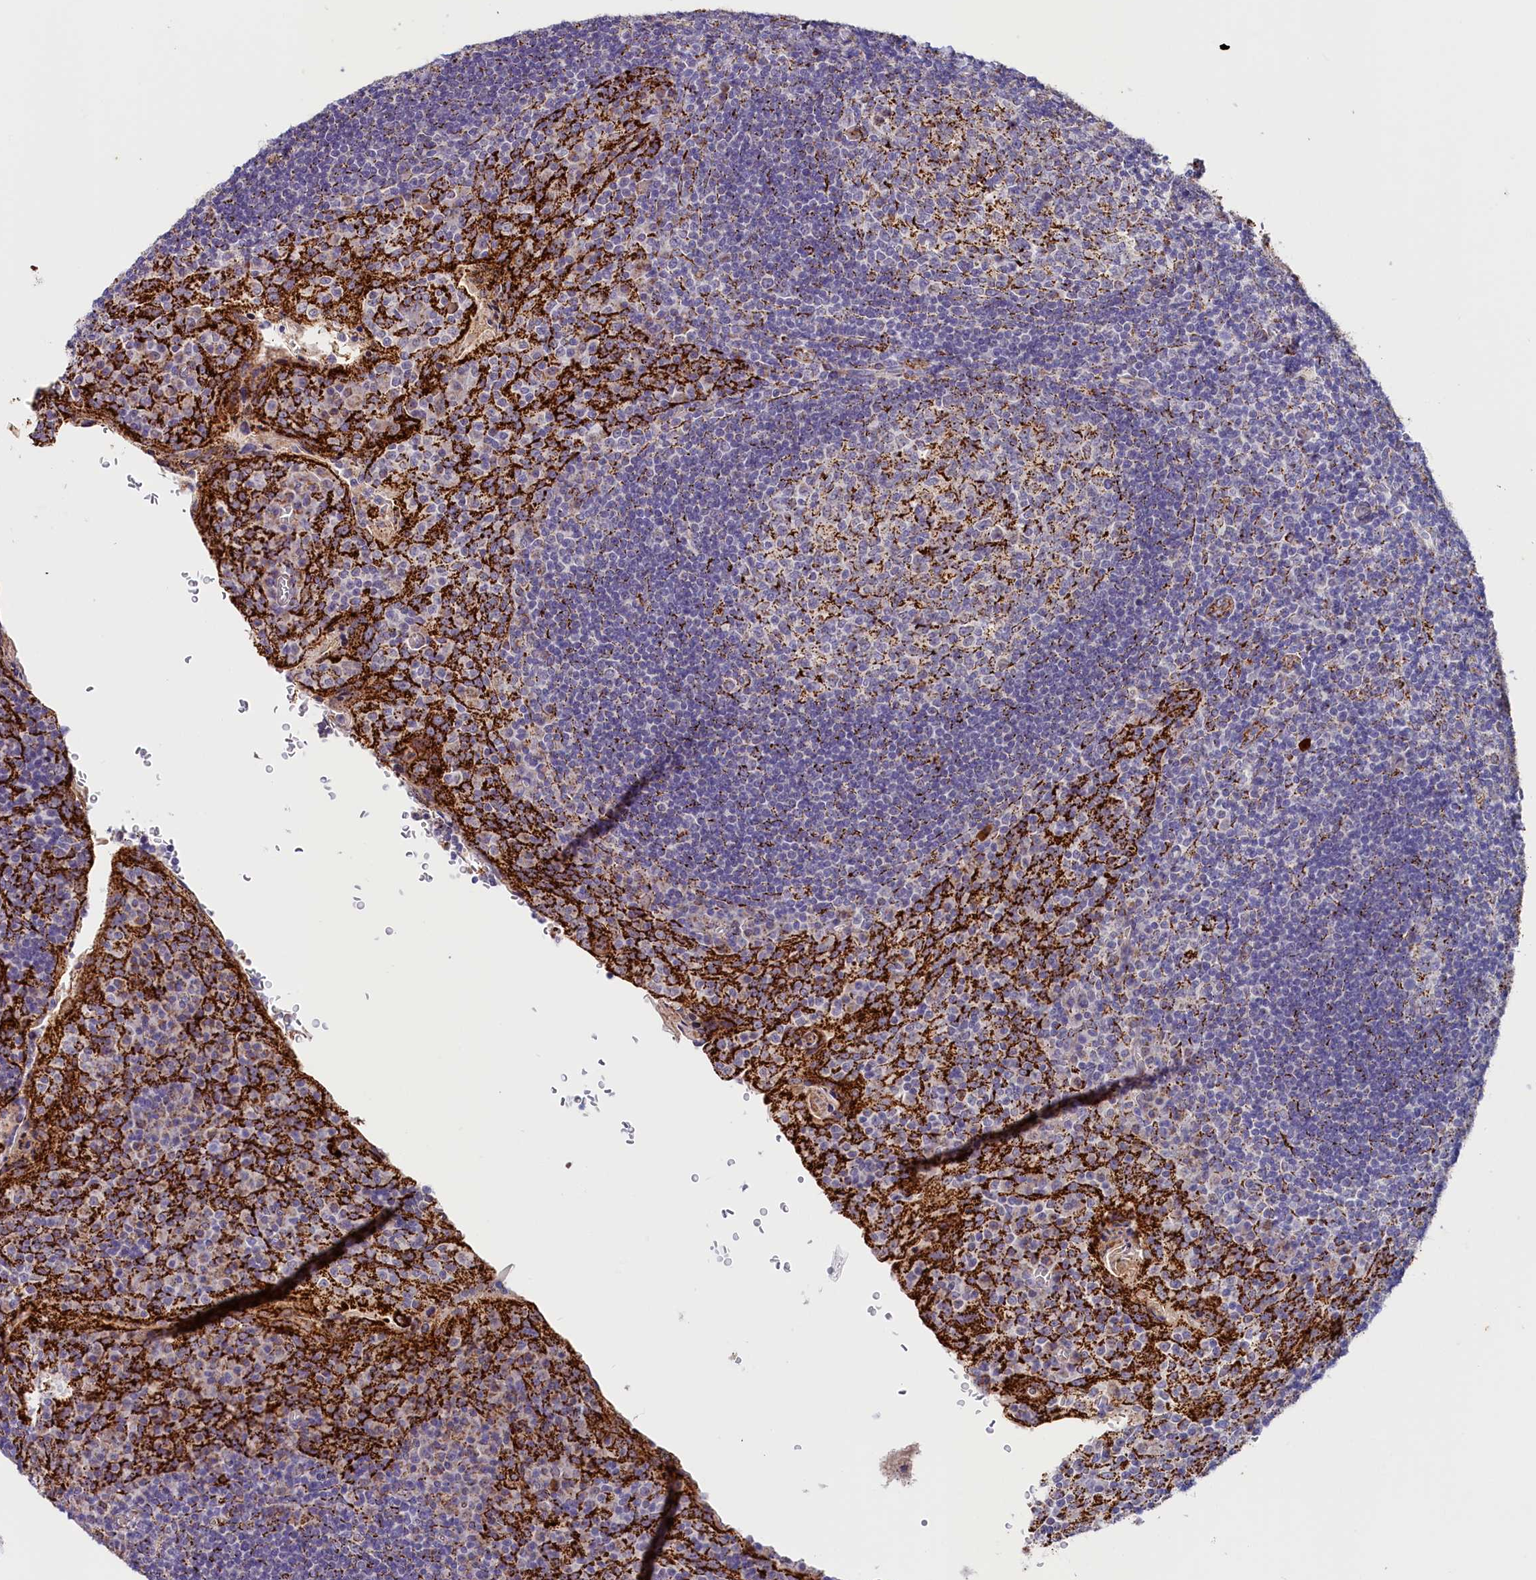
{"staining": {"intensity": "moderate", "quantity": "<25%", "location": "cytoplasmic/membranous"}, "tissue": "tonsil", "cell_type": "Germinal center cells", "image_type": "normal", "snomed": [{"axis": "morphology", "description": "Normal tissue, NOS"}, {"axis": "topography", "description": "Tonsil"}], "caption": "Protein expression analysis of unremarkable tonsil displays moderate cytoplasmic/membranous expression in about <25% of germinal center cells.", "gene": "AKTIP", "patient": {"sex": "male", "age": 17}}